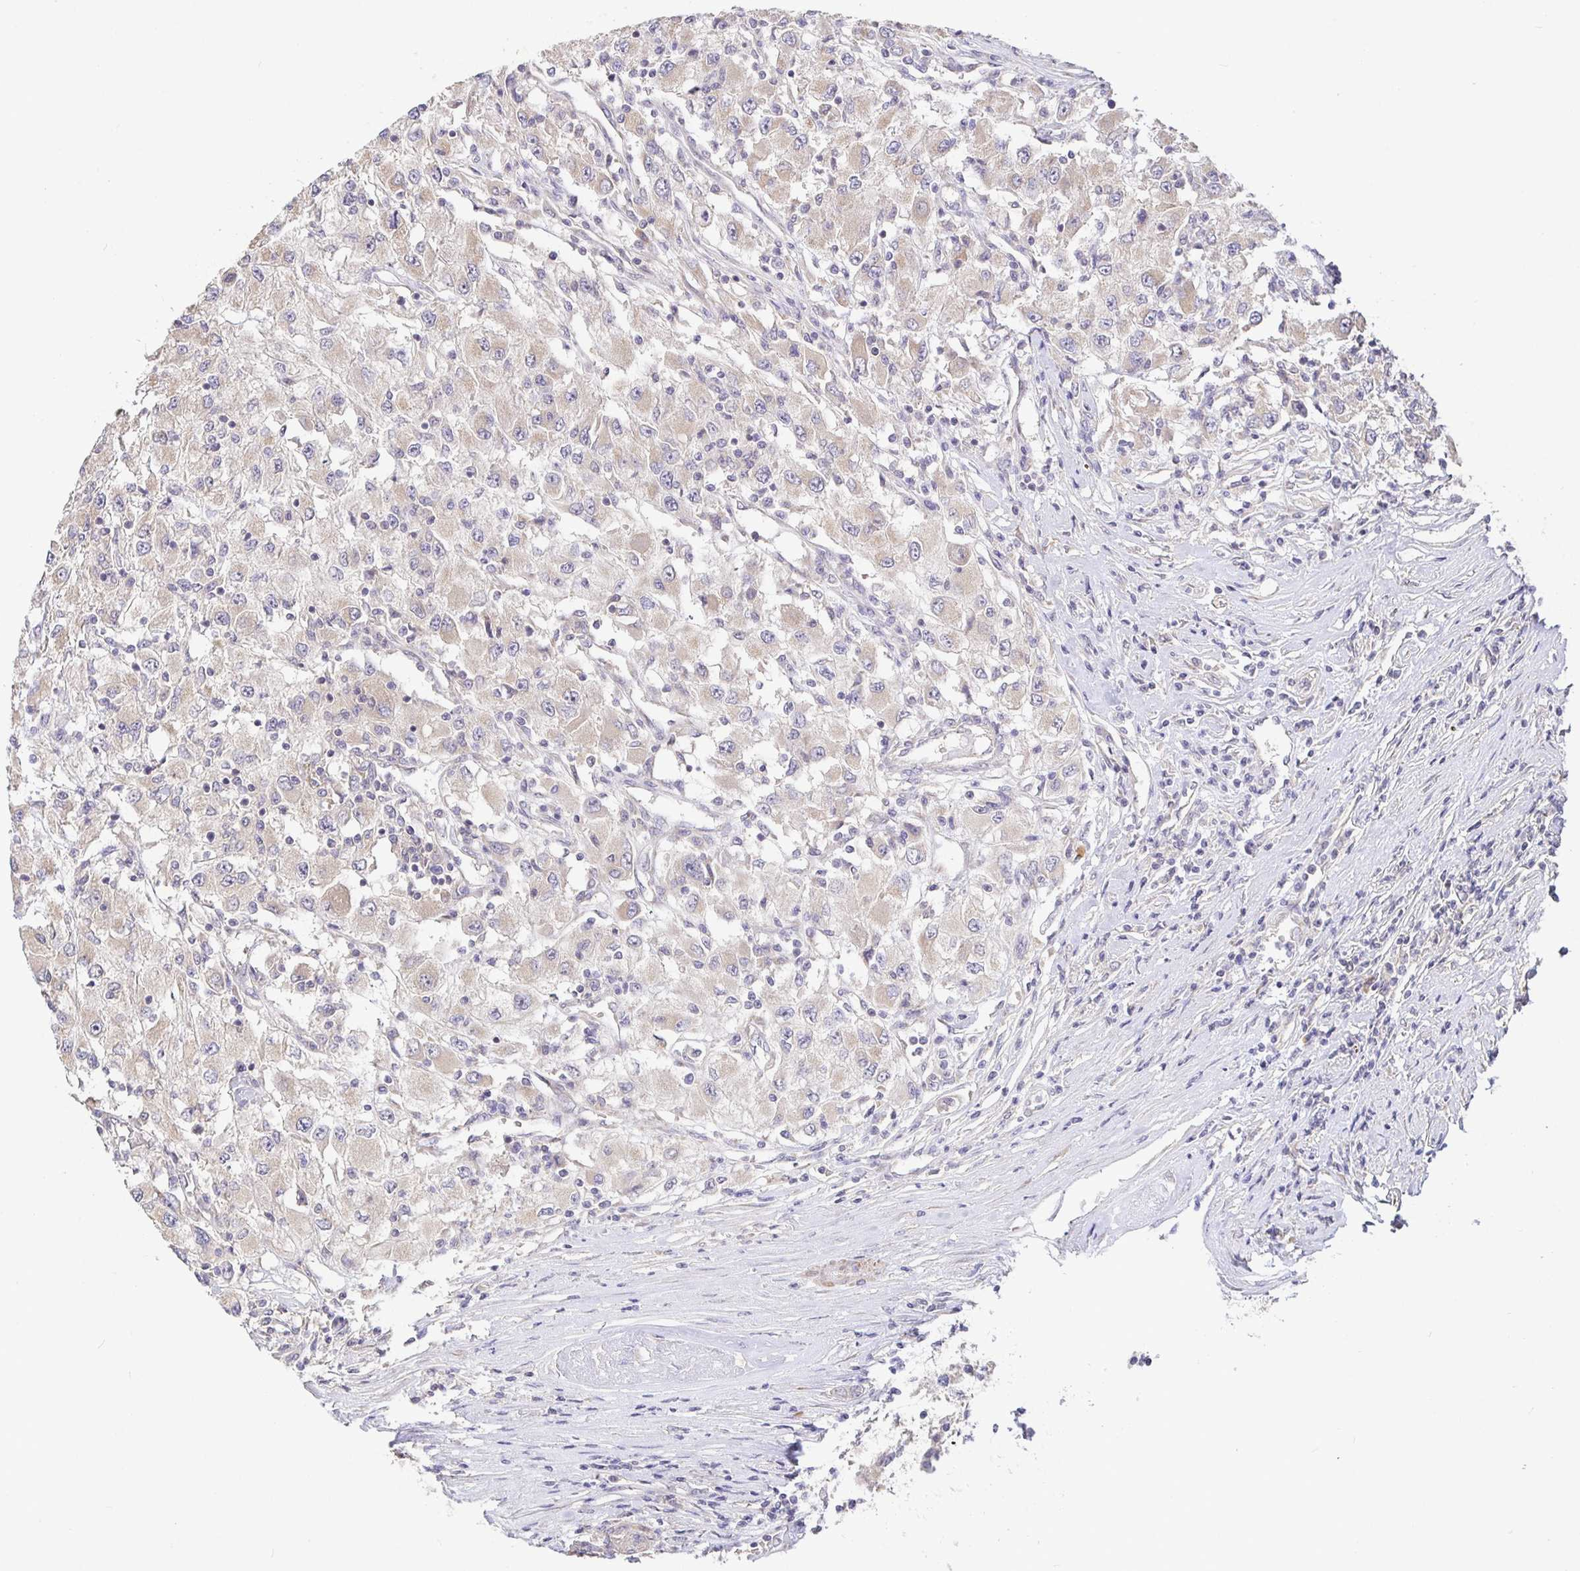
{"staining": {"intensity": "negative", "quantity": "none", "location": "none"}, "tissue": "renal cancer", "cell_type": "Tumor cells", "image_type": "cancer", "snomed": [{"axis": "morphology", "description": "Adenocarcinoma, NOS"}, {"axis": "topography", "description": "Kidney"}], "caption": "Micrograph shows no protein staining in tumor cells of adenocarcinoma (renal) tissue.", "gene": "ZDHHC11", "patient": {"sex": "female", "age": 67}}